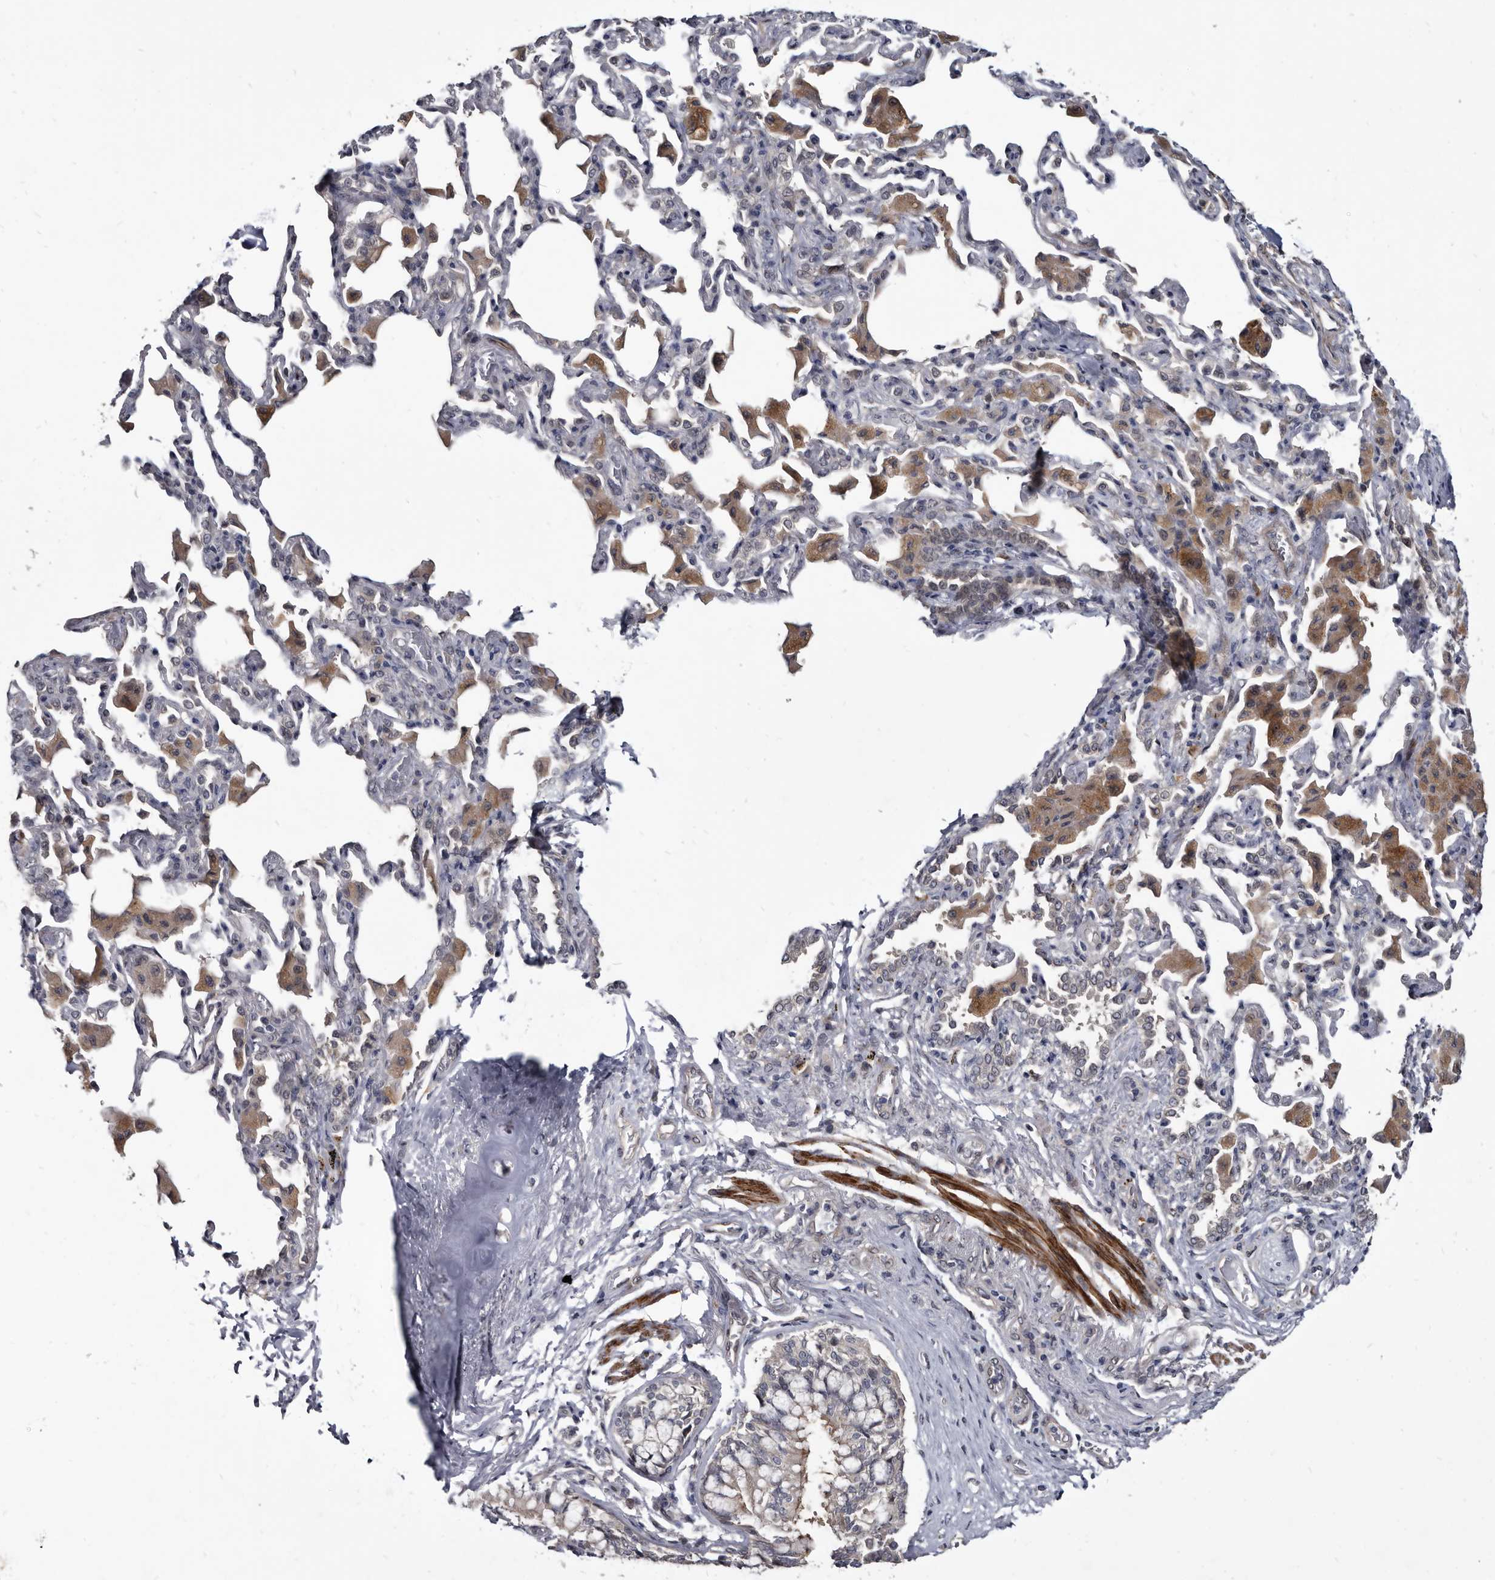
{"staining": {"intensity": "moderate", "quantity": "25%-75%", "location": "cytoplasmic/membranous"}, "tissue": "bronchus", "cell_type": "Respiratory epithelial cells", "image_type": "normal", "snomed": [{"axis": "morphology", "description": "Normal tissue, NOS"}, {"axis": "morphology", "description": "Inflammation, NOS"}, {"axis": "topography", "description": "Lung"}], "caption": "Brown immunohistochemical staining in unremarkable human bronchus demonstrates moderate cytoplasmic/membranous staining in about 25%-75% of respiratory epithelial cells.", "gene": "PROM1", "patient": {"sex": "female", "age": 46}}